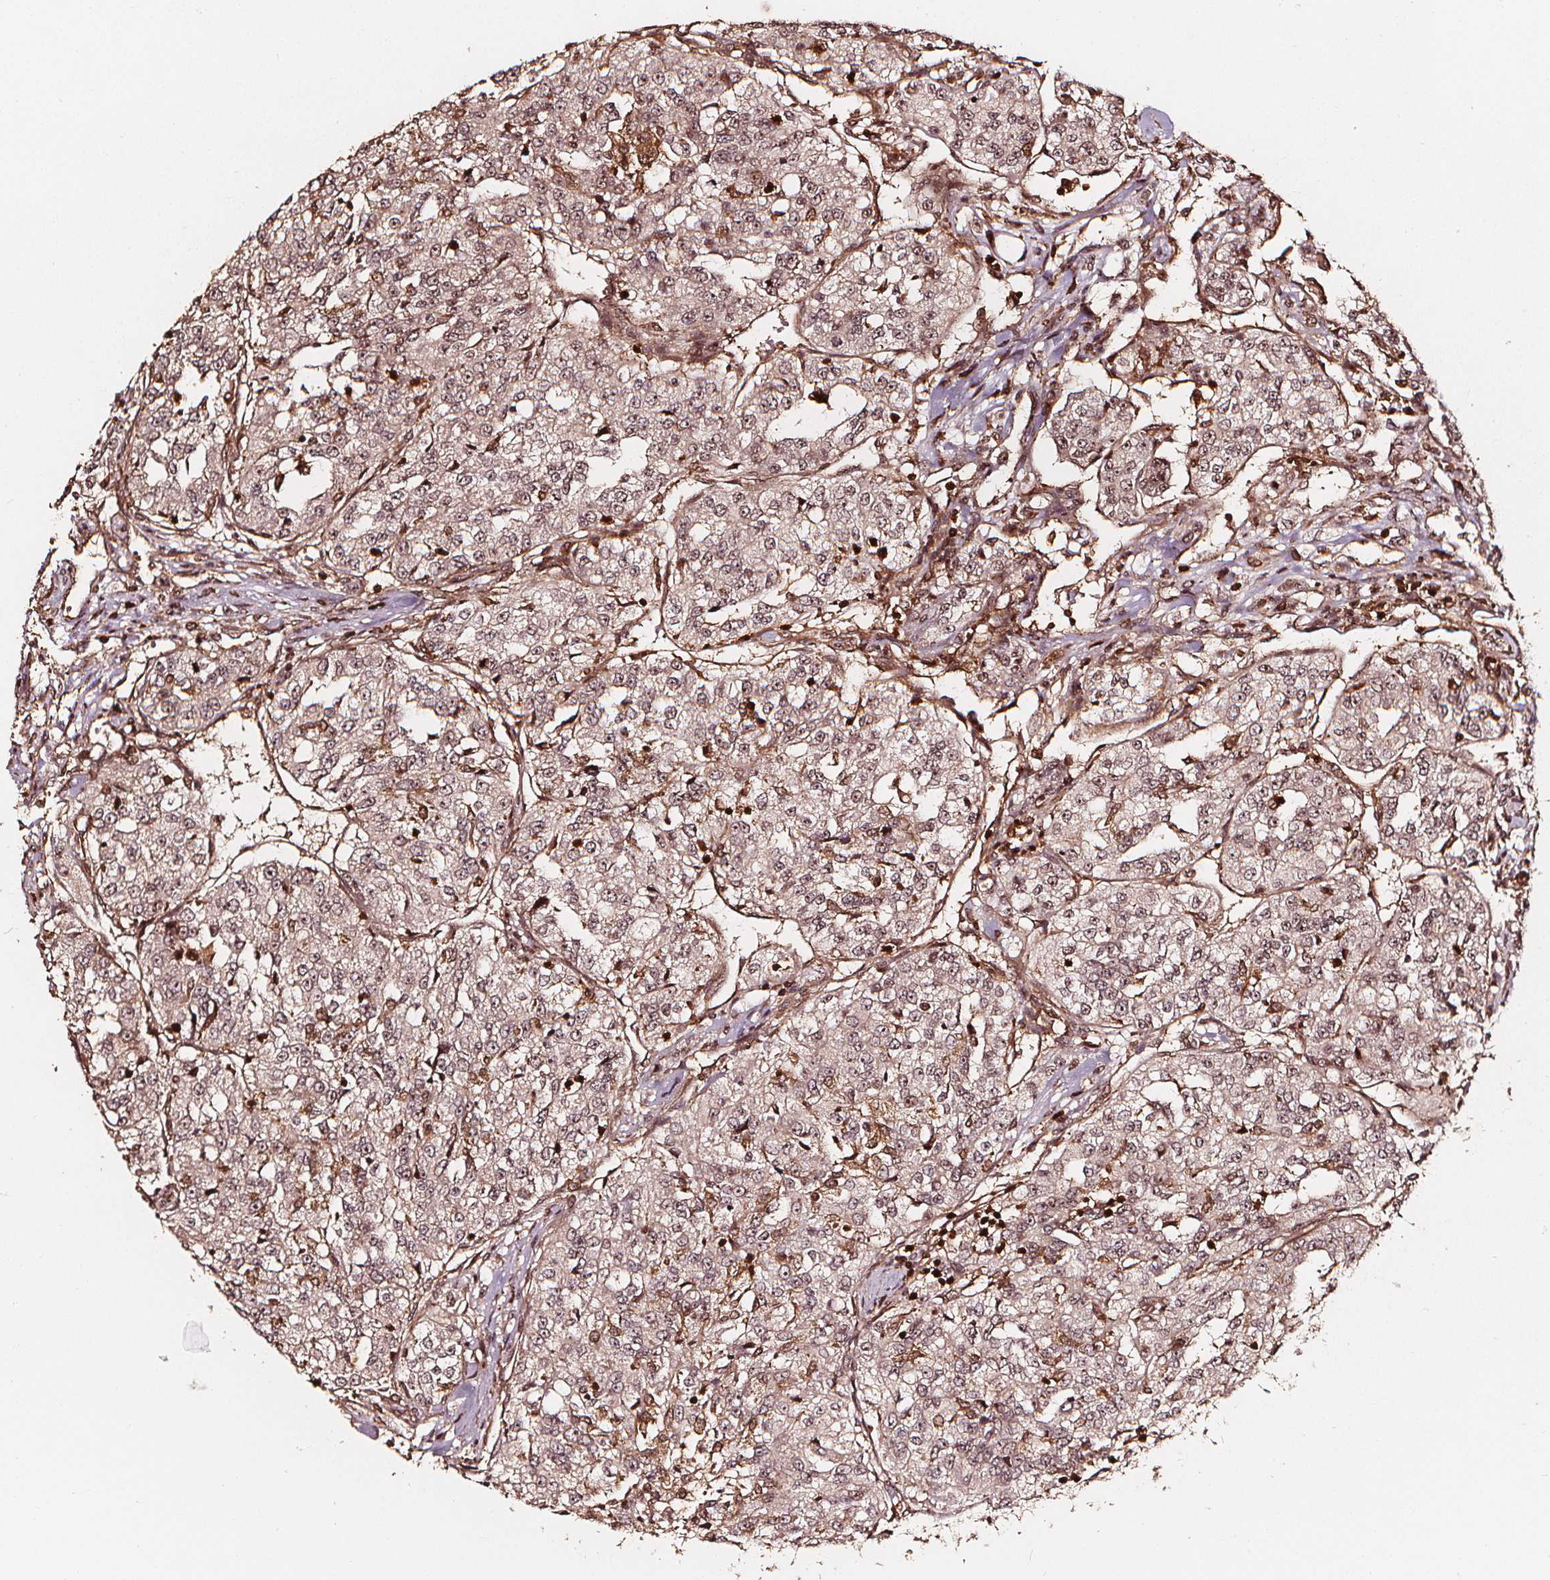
{"staining": {"intensity": "weak", "quantity": ">75%", "location": "cytoplasmic/membranous,nuclear"}, "tissue": "renal cancer", "cell_type": "Tumor cells", "image_type": "cancer", "snomed": [{"axis": "morphology", "description": "Adenocarcinoma, NOS"}, {"axis": "topography", "description": "Kidney"}], "caption": "Human renal cancer (adenocarcinoma) stained for a protein (brown) exhibits weak cytoplasmic/membranous and nuclear positive positivity in about >75% of tumor cells.", "gene": "EXOSC9", "patient": {"sex": "female", "age": 63}}